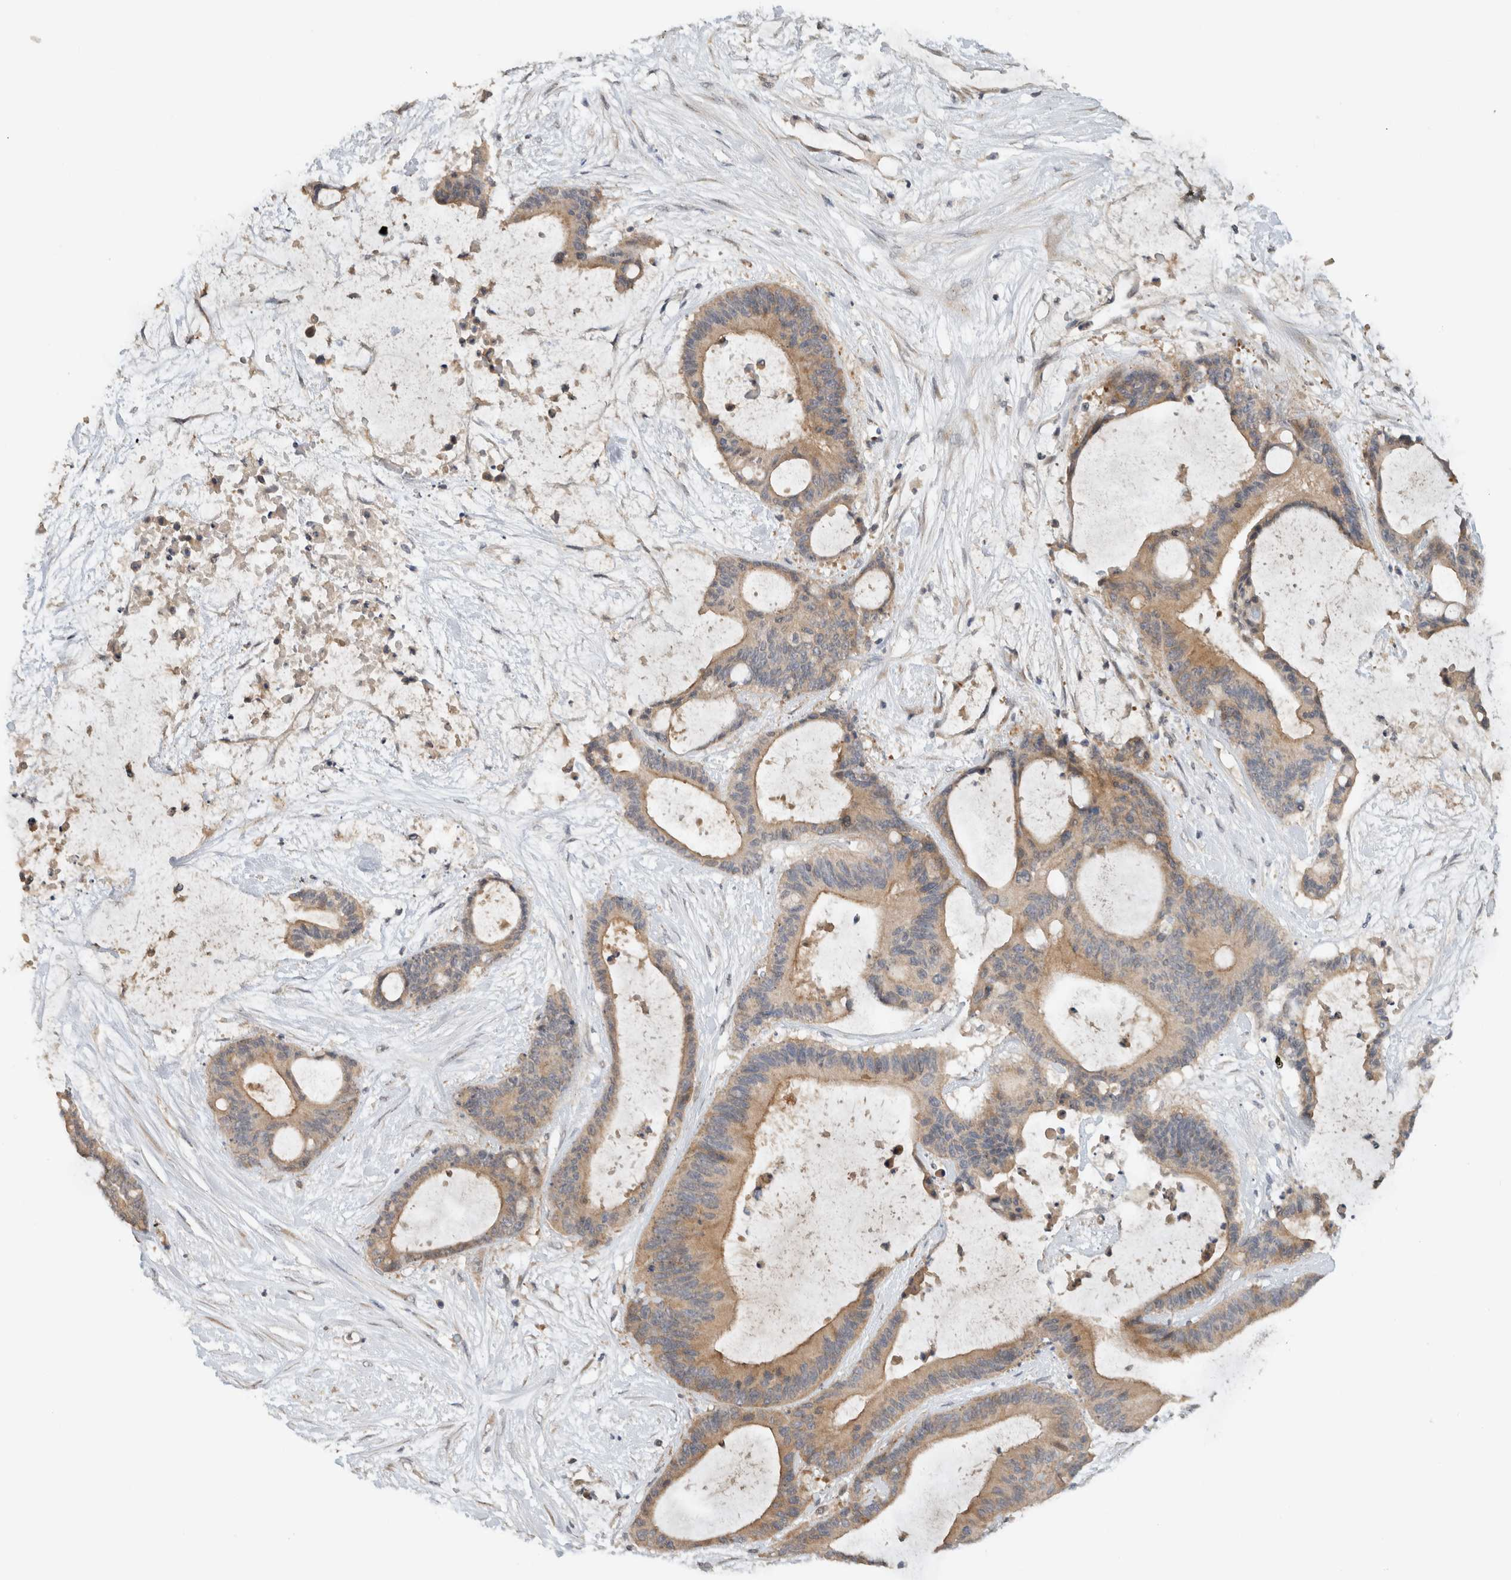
{"staining": {"intensity": "moderate", "quantity": ">75%", "location": "cytoplasmic/membranous"}, "tissue": "liver cancer", "cell_type": "Tumor cells", "image_type": "cancer", "snomed": [{"axis": "morphology", "description": "Cholangiocarcinoma"}, {"axis": "topography", "description": "Liver"}], "caption": "DAB immunohistochemical staining of liver cholangiocarcinoma exhibits moderate cytoplasmic/membranous protein expression in about >75% of tumor cells.", "gene": "ERCC6L2", "patient": {"sex": "female", "age": 73}}